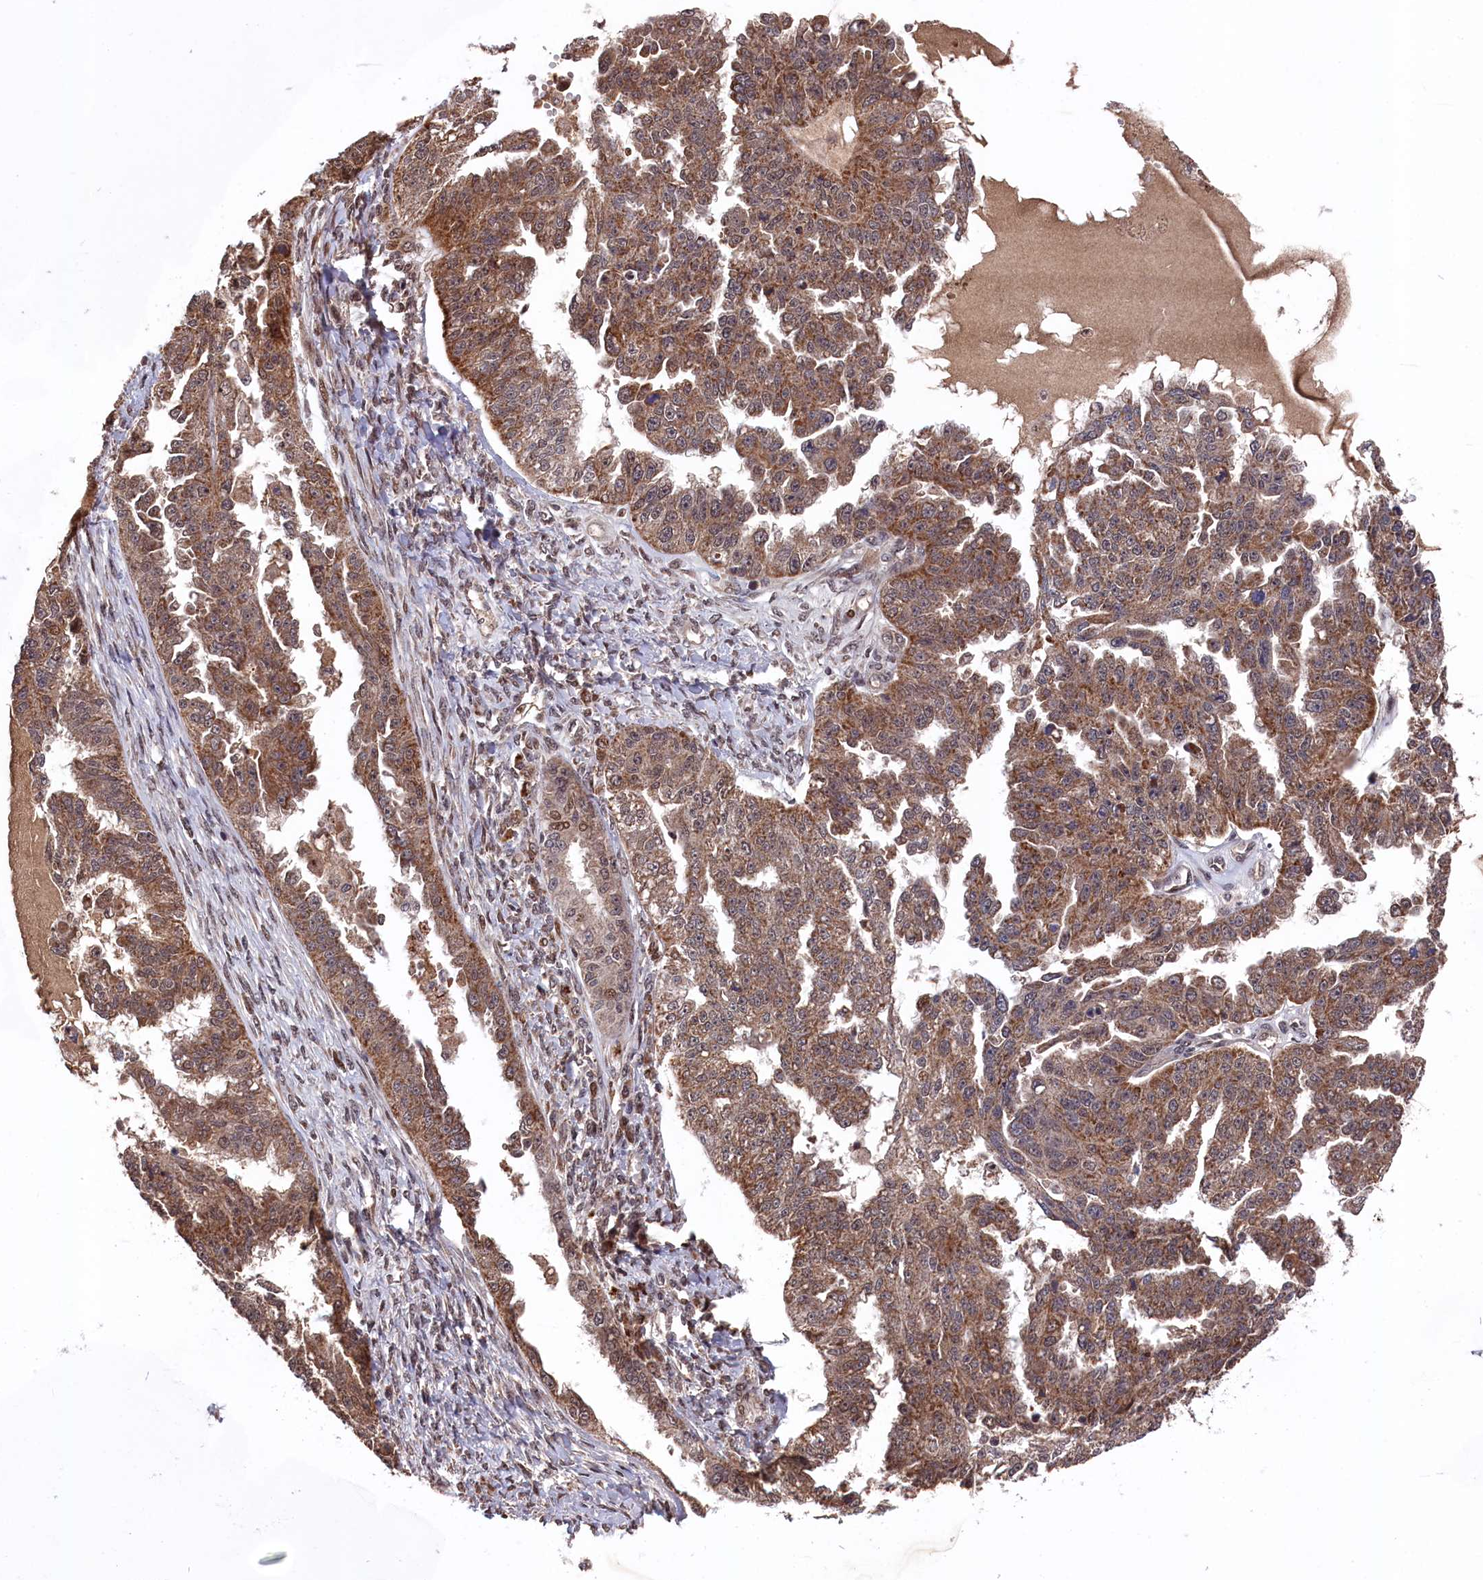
{"staining": {"intensity": "moderate", "quantity": ">75%", "location": "cytoplasmic/membranous"}, "tissue": "ovarian cancer", "cell_type": "Tumor cells", "image_type": "cancer", "snomed": [{"axis": "morphology", "description": "Cystadenocarcinoma, serous, NOS"}, {"axis": "topography", "description": "Ovary"}], "caption": "DAB (3,3'-diaminobenzidine) immunohistochemical staining of human ovarian cancer demonstrates moderate cytoplasmic/membranous protein positivity in about >75% of tumor cells. (Brightfield microscopy of DAB IHC at high magnification).", "gene": "CLPX", "patient": {"sex": "female", "age": 58}}